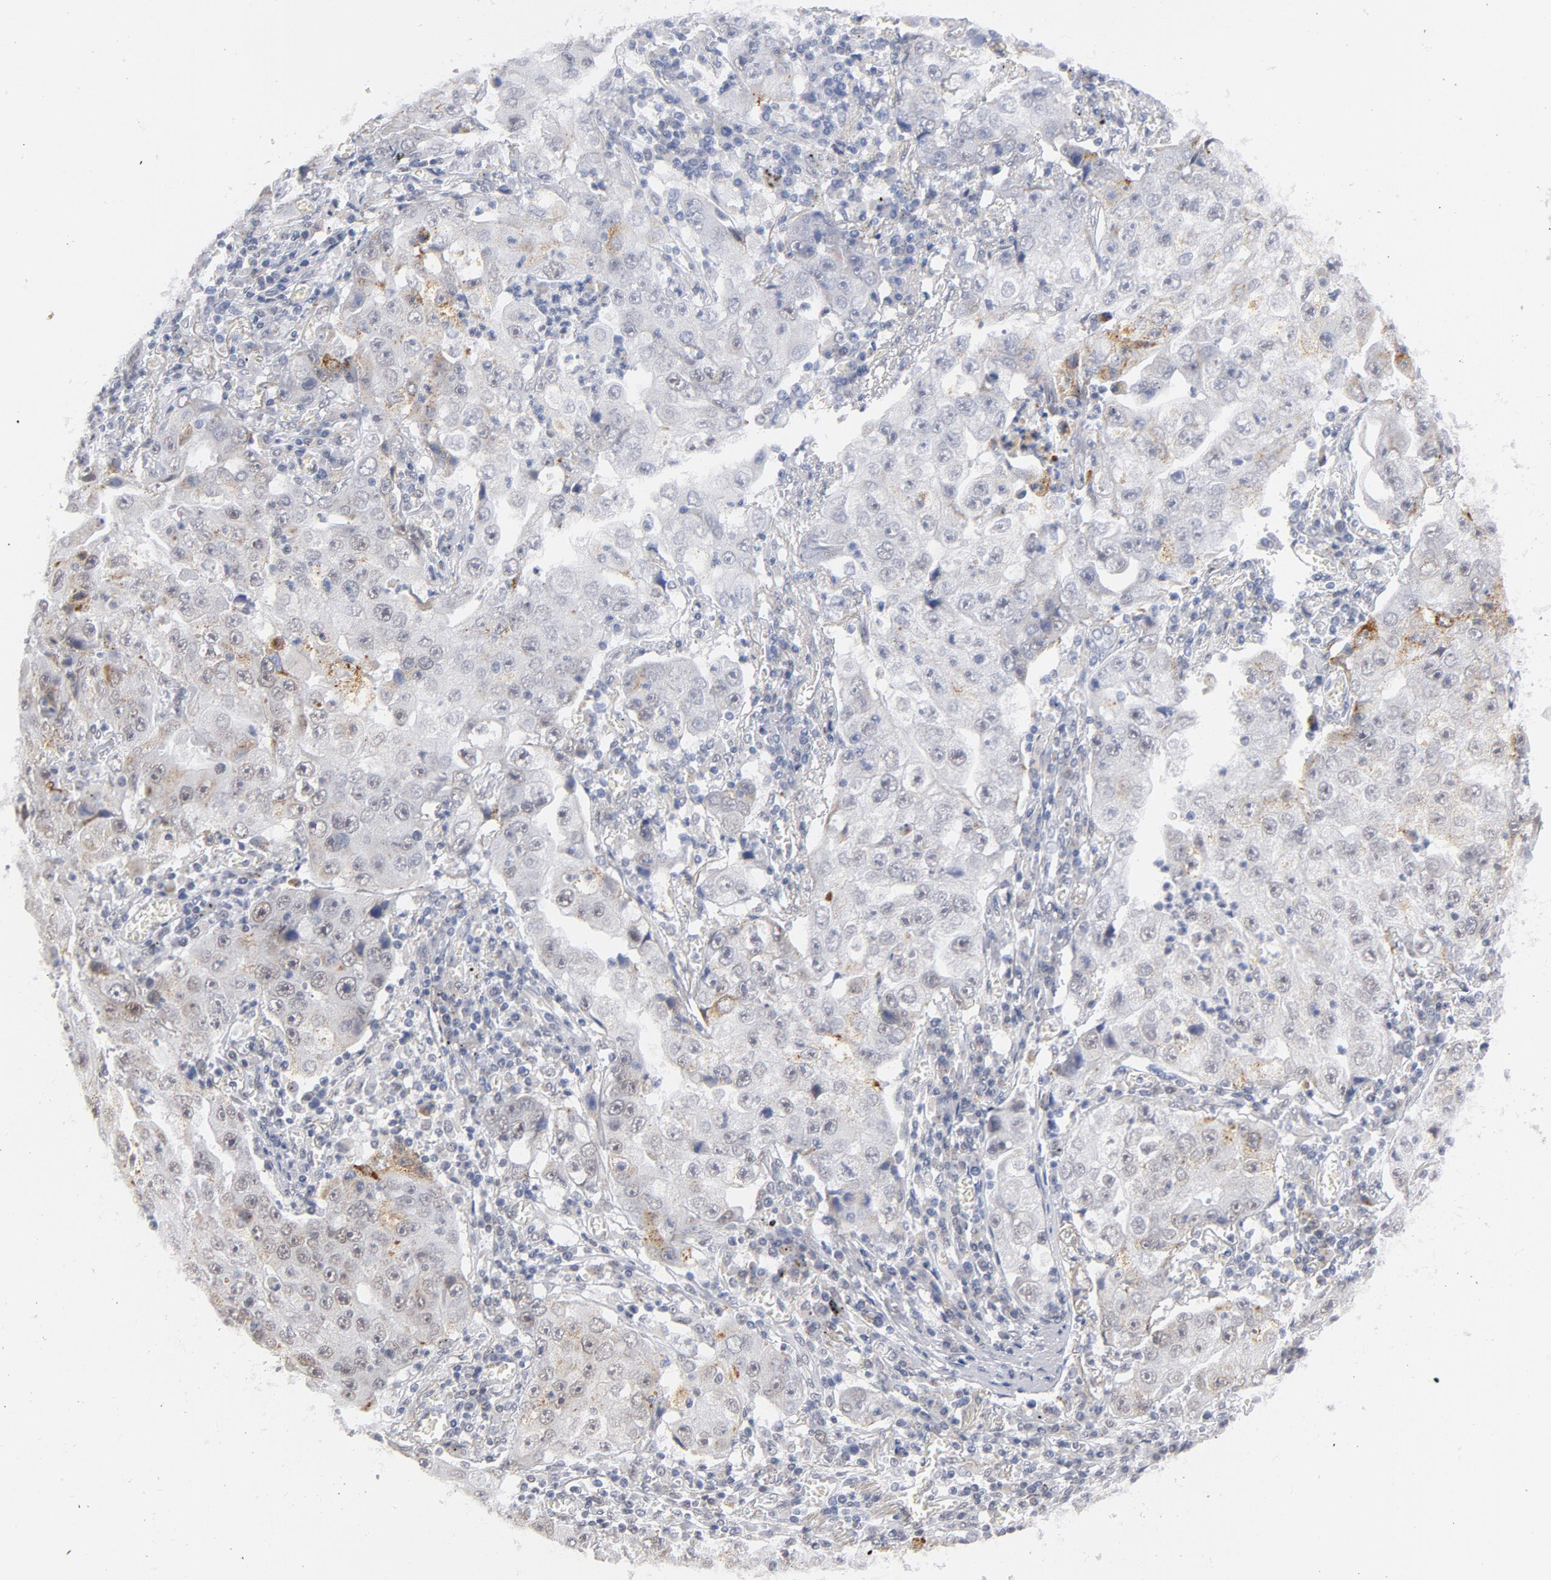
{"staining": {"intensity": "weak", "quantity": "25%-75%", "location": "cytoplasmic/membranous,nuclear"}, "tissue": "lung cancer", "cell_type": "Tumor cells", "image_type": "cancer", "snomed": [{"axis": "morphology", "description": "Squamous cell carcinoma, NOS"}, {"axis": "topography", "description": "Lung"}], "caption": "Lung squamous cell carcinoma stained with a brown dye displays weak cytoplasmic/membranous and nuclear positive staining in approximately 25%-75% of tumor cells.", "gene": "BAP1", "patient": {"sex": "male", "age": 64}}